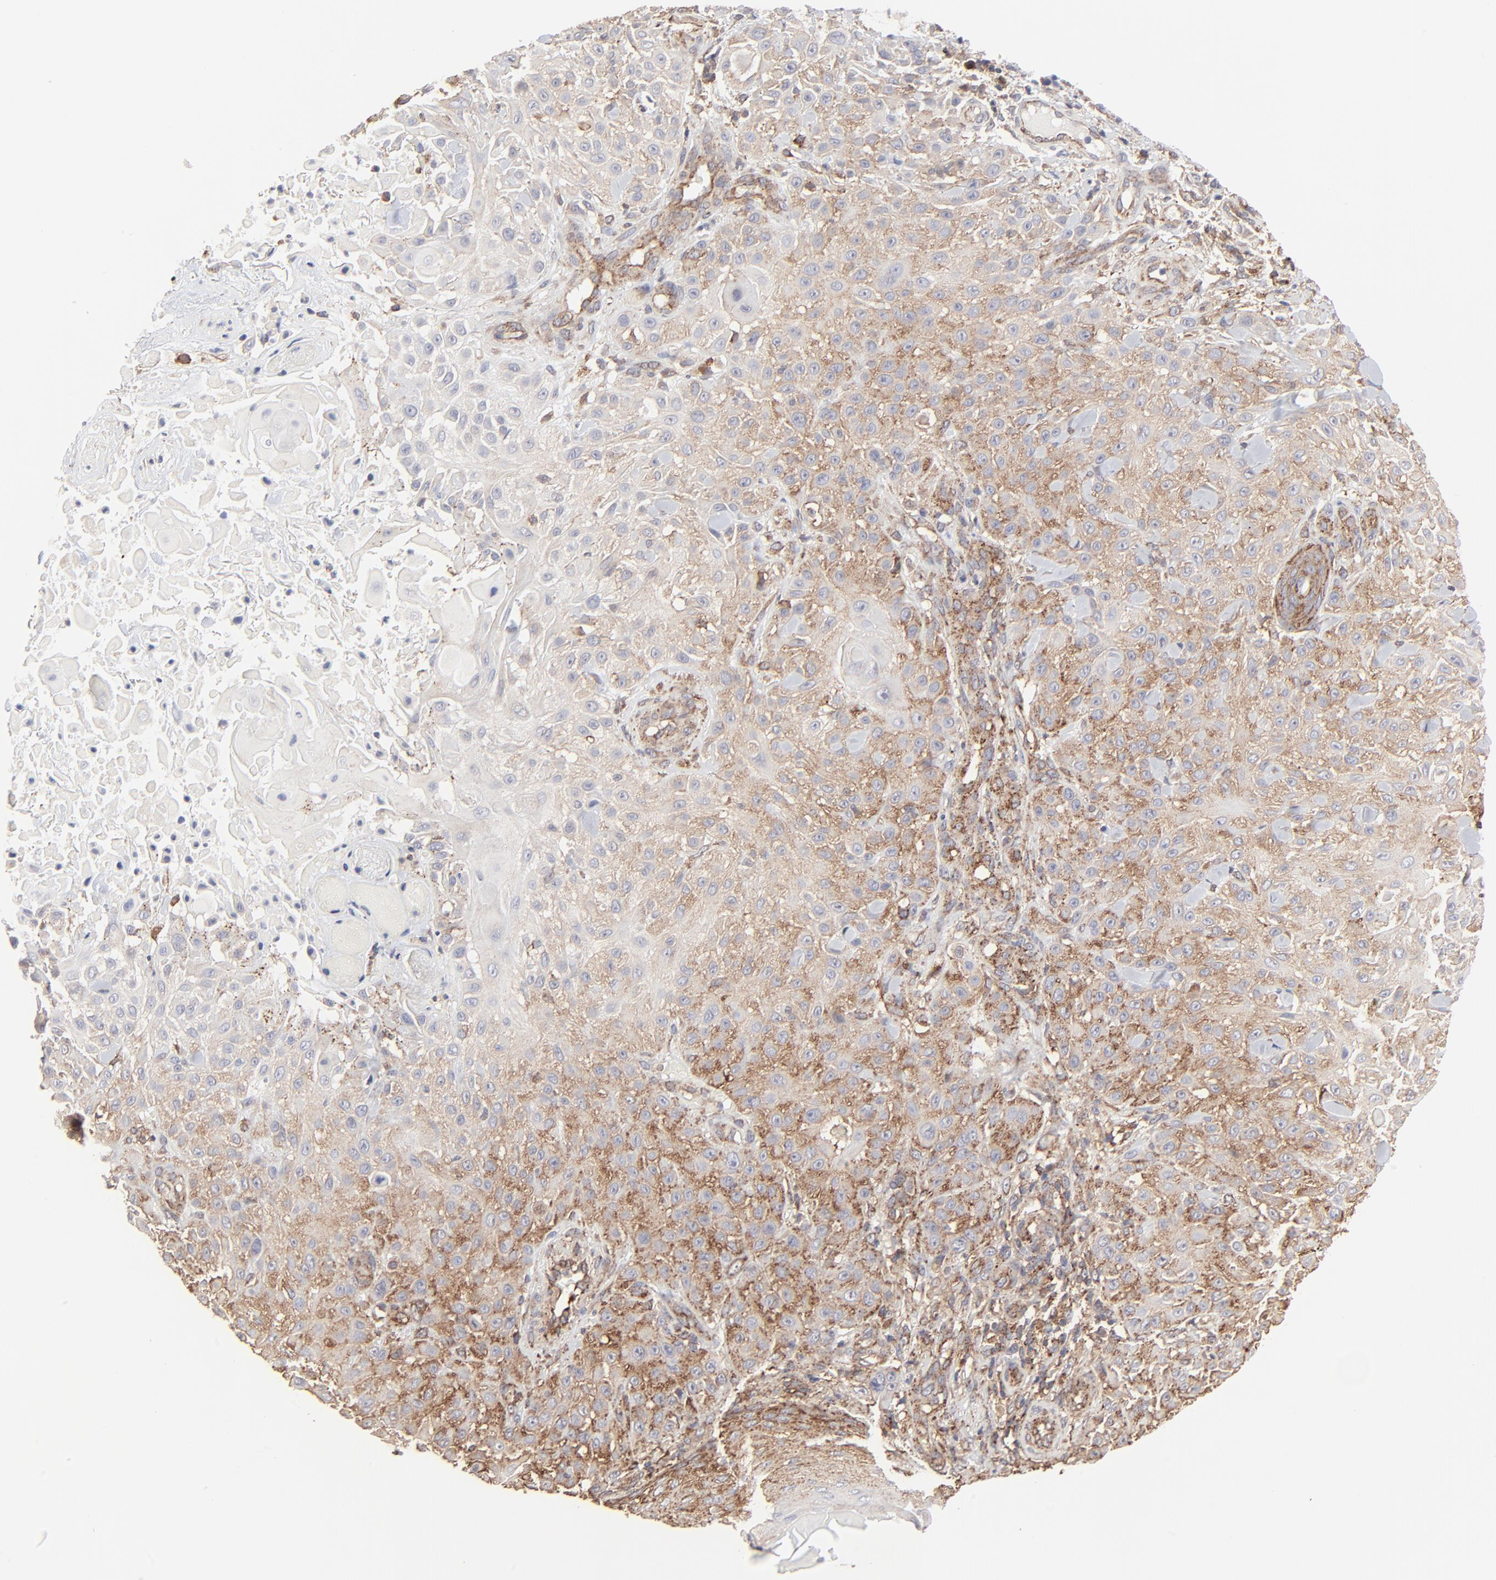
{"staining": {"intensity": "moderate", "quantity": ">75%", "location": "cytoplasmic/membranous"}, "tissue": "skin cancer", "cell_type": "Tumor cells", "image_type": "cancer", "snomed": [{"axis": "morphology", "description": "Squamous cell carcinoma, NOS"}, {"axis": "topography", "description": "Skin"}], "caption": "Moderate cytoplasmic/membranous positivity is seen in approximately >75% of tumor cells in squamous cell carcinoma (skin).", "gene": "TRIM22", "patient": {"sex": "female", "age": 42}}